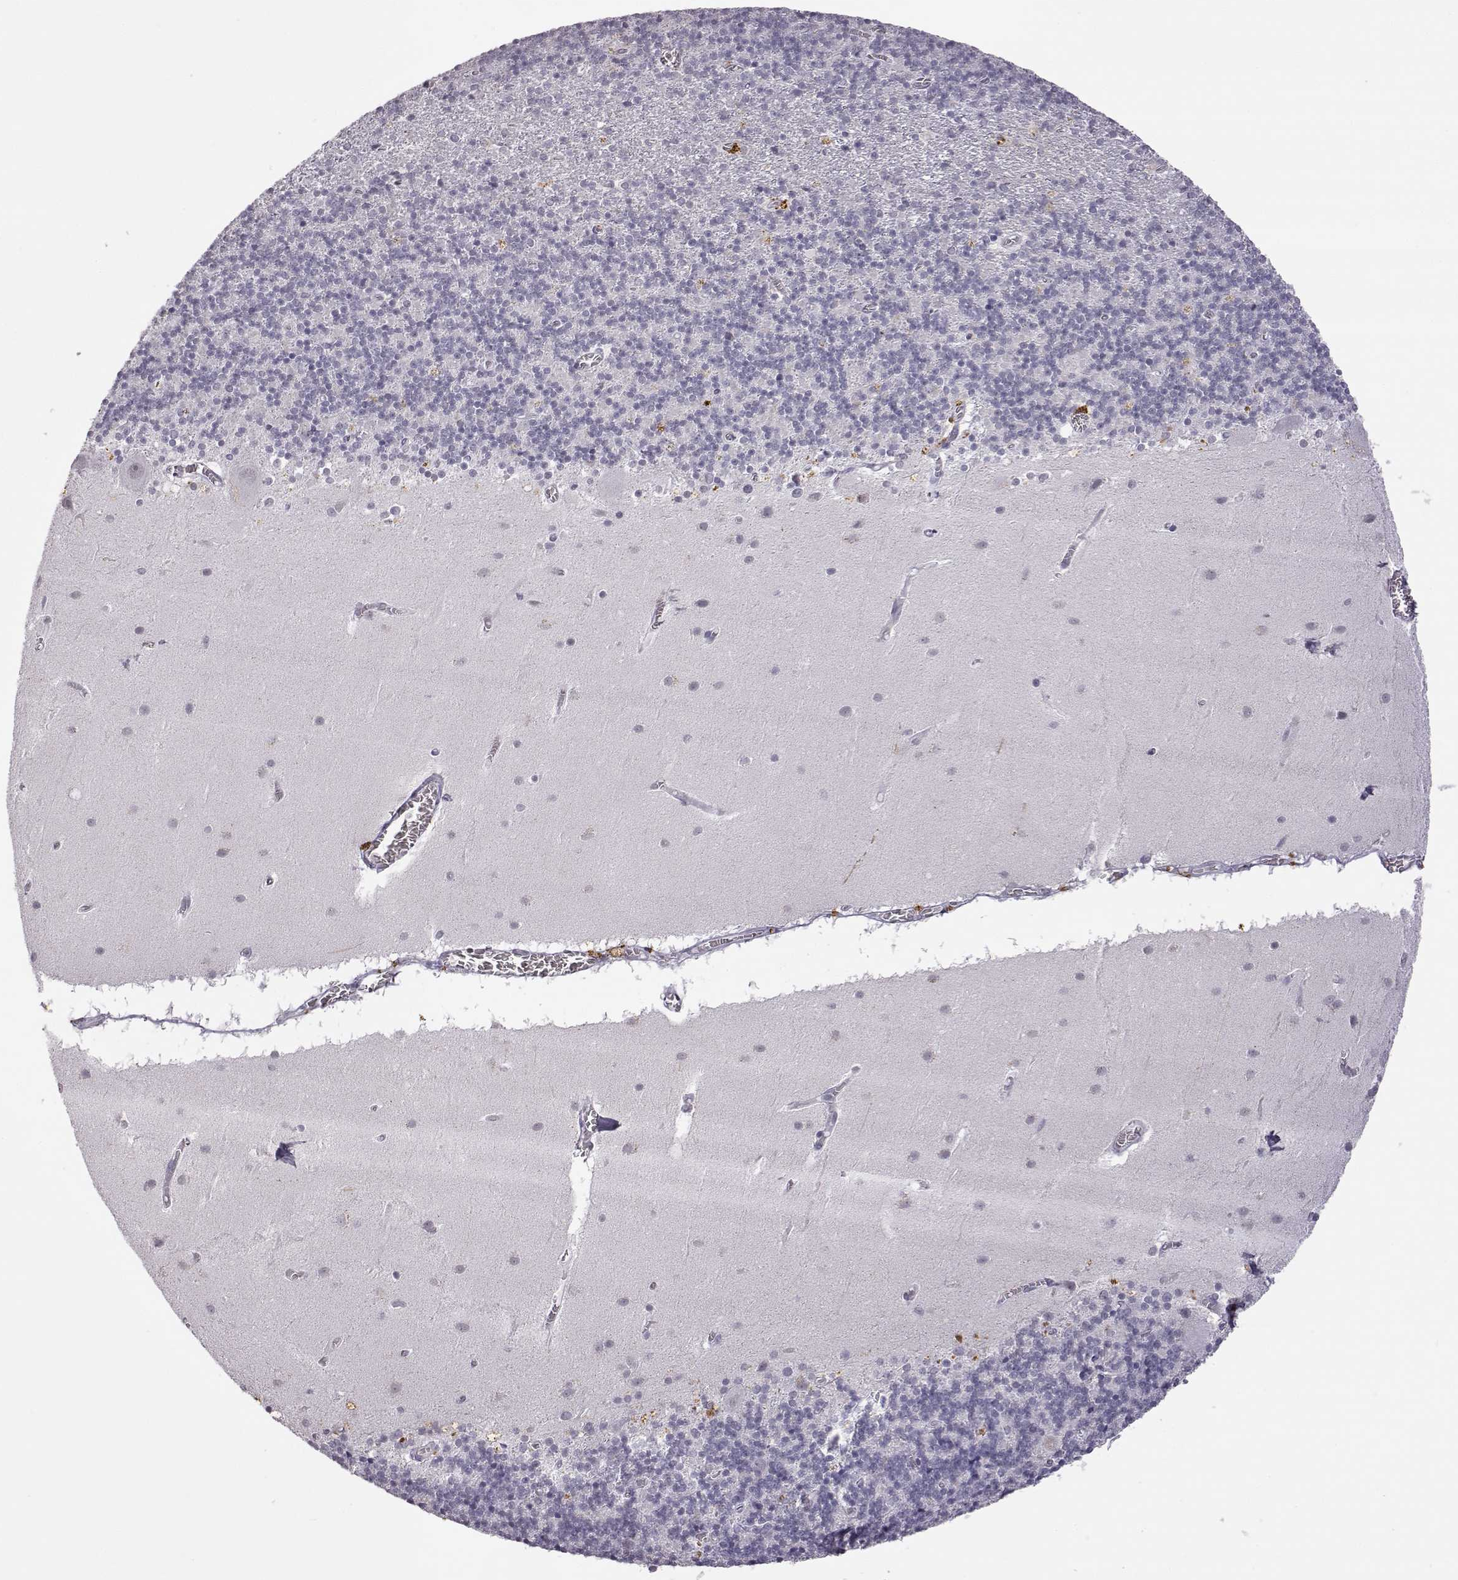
{"staining": {"intensity": "negative", "quantity": "none", "location": "none"}, "tissue": "cerebellum", "cell_type": "Cells in granular layer", "image_type": "normal", "snomed": [{"axis": "morphology", "description": "Normal tissue, NOS"}, {"axis": "topography", "description": "Cerebellum"}], "caption": "The photomicrograph displays no staining of cells in granular layer in unremarkable cerebellum.", "gene": "VGF", "patient": {"sex": "male", "age": 70}}